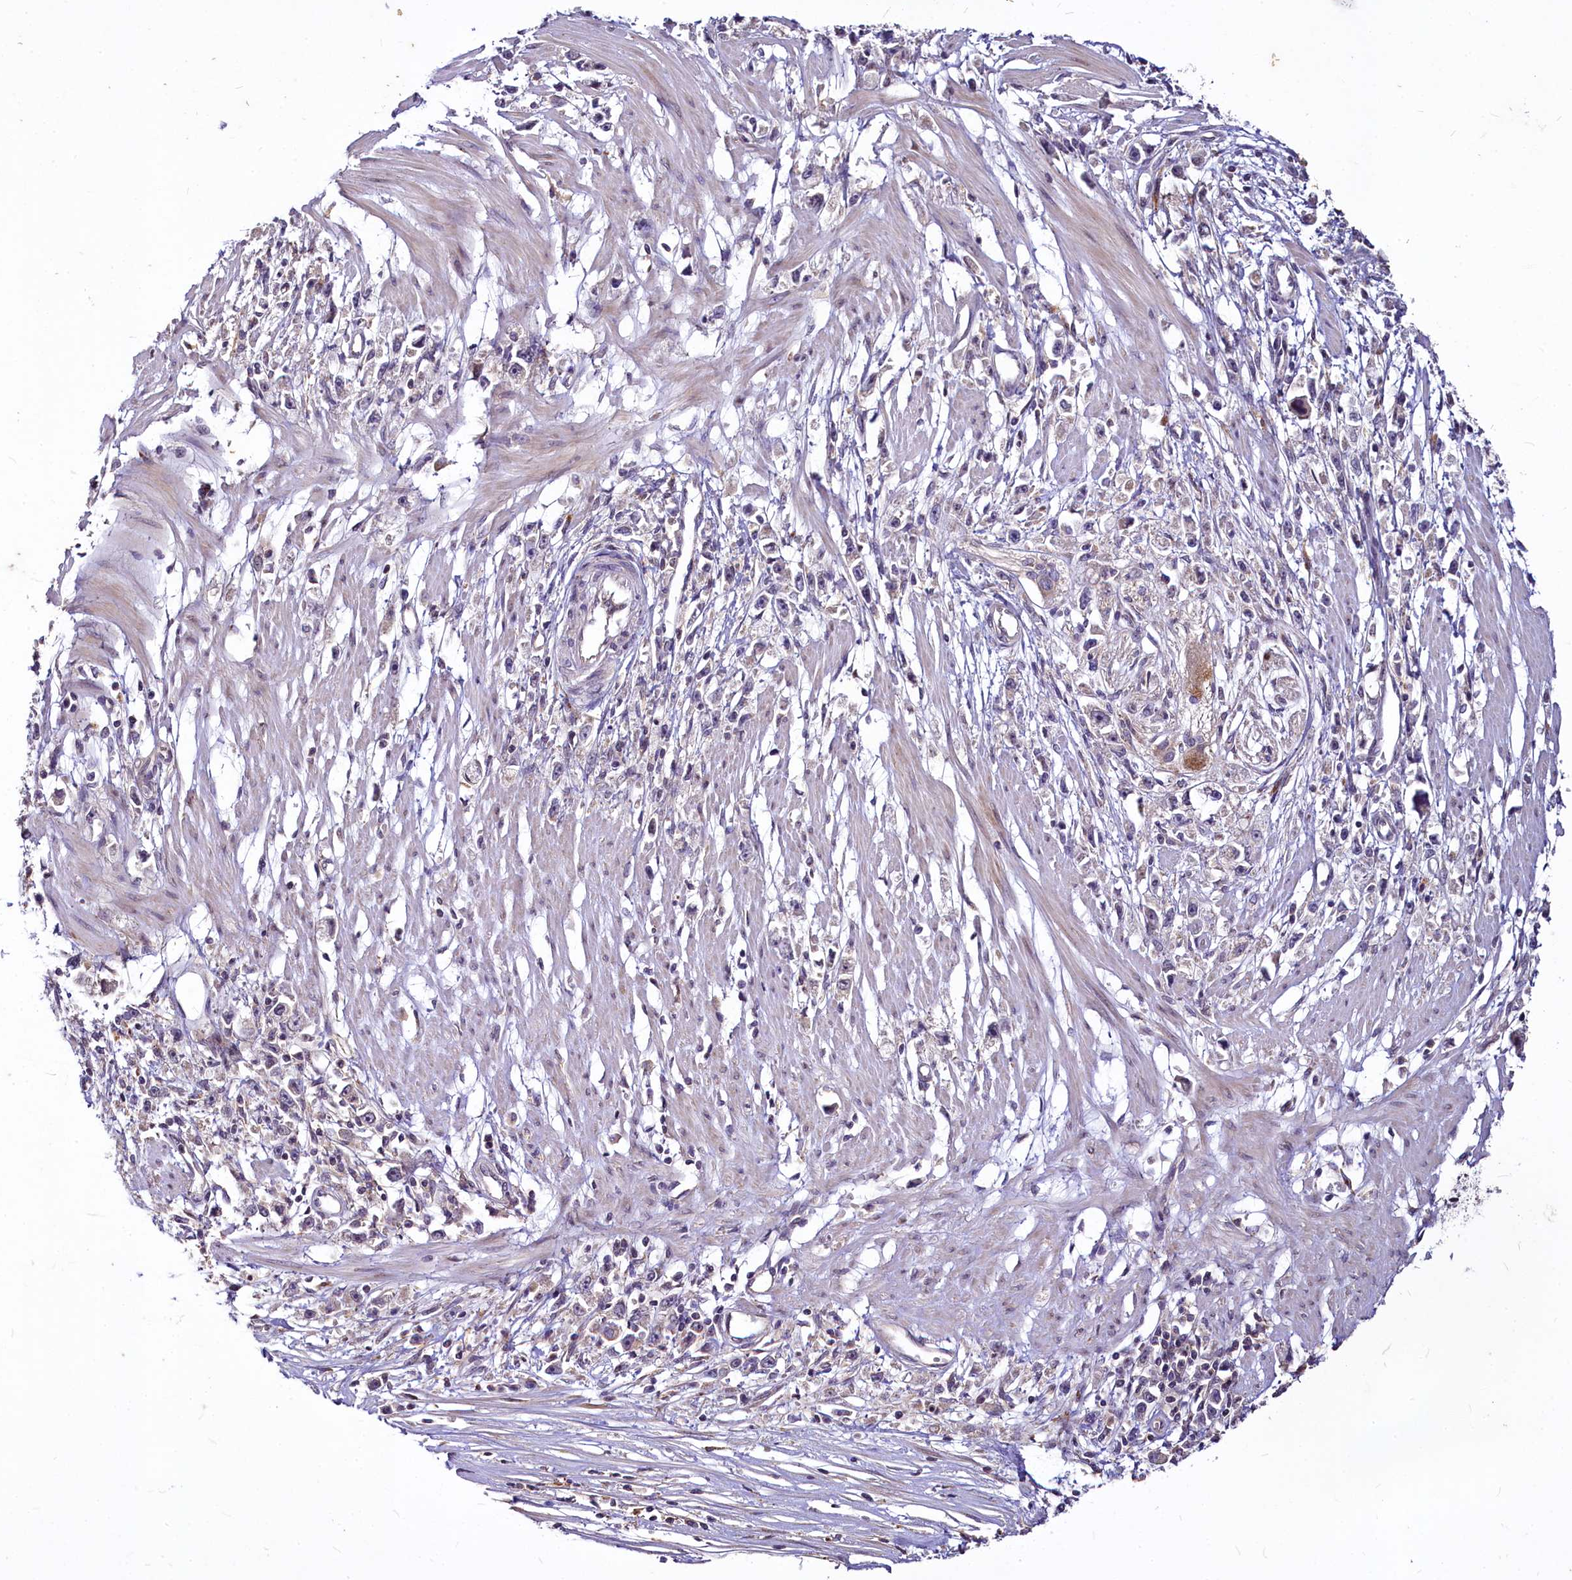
{"staining": {"intensity": "negative", "quantity": "none", "location": "none"}, "tissue": "stomach cancer", "cell_type": "Tumor cells", "image_type": "cancer", "snomed": [{"axis": "morphology", "description": "Adenocarcinoma, NOS"}, {"axis": "topography", "description": "Stomach"}], "caption": "An immunohistochemistry histopathology image of adenocarcinoma (stomach) is shown. There is no staining in tumor cells of adenocarcinoma (stomach).", "gene": "C11orf86", "patient": {"sex": "female", "age": 59}}